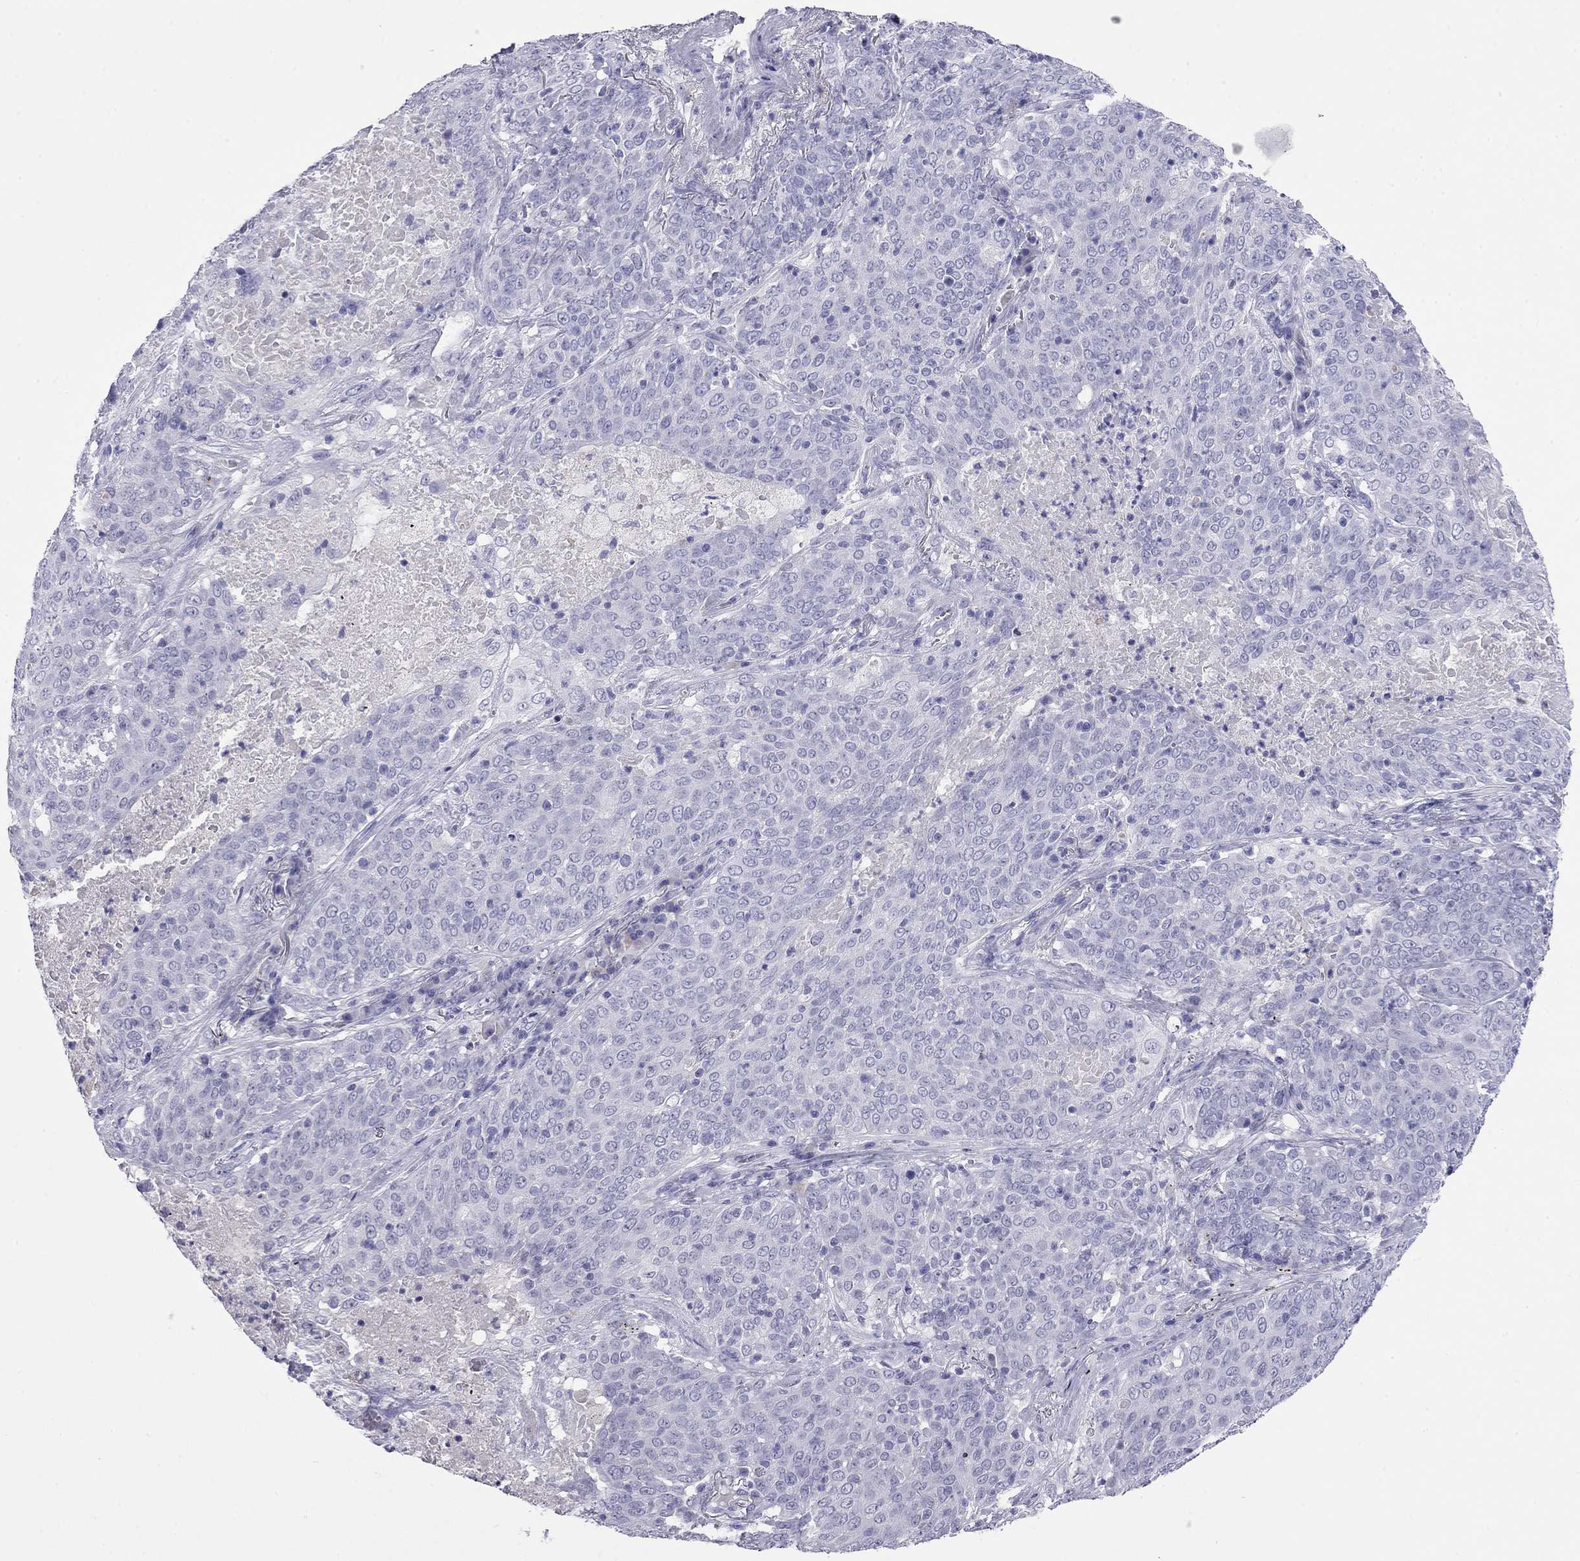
{"staining": {"intensity": "negative", "quantity": "none", "location": "none"}, "tissue": "lung cancer", "cell_type": "Tumor cells", "image_type": "cancer", "snomed": [{"axis": "morphology", "description": "Squamous cell carcinoma, NOS"}, {"axis": "topography", "description": "Lung"}], "caption": "Lung cancer (squamous cell carcinoma) was stained to show a protein in brown. There is no significant positivity in tumor cells.", "gene": "ODF4", "patient": {"sex": "male", "age": 82}}